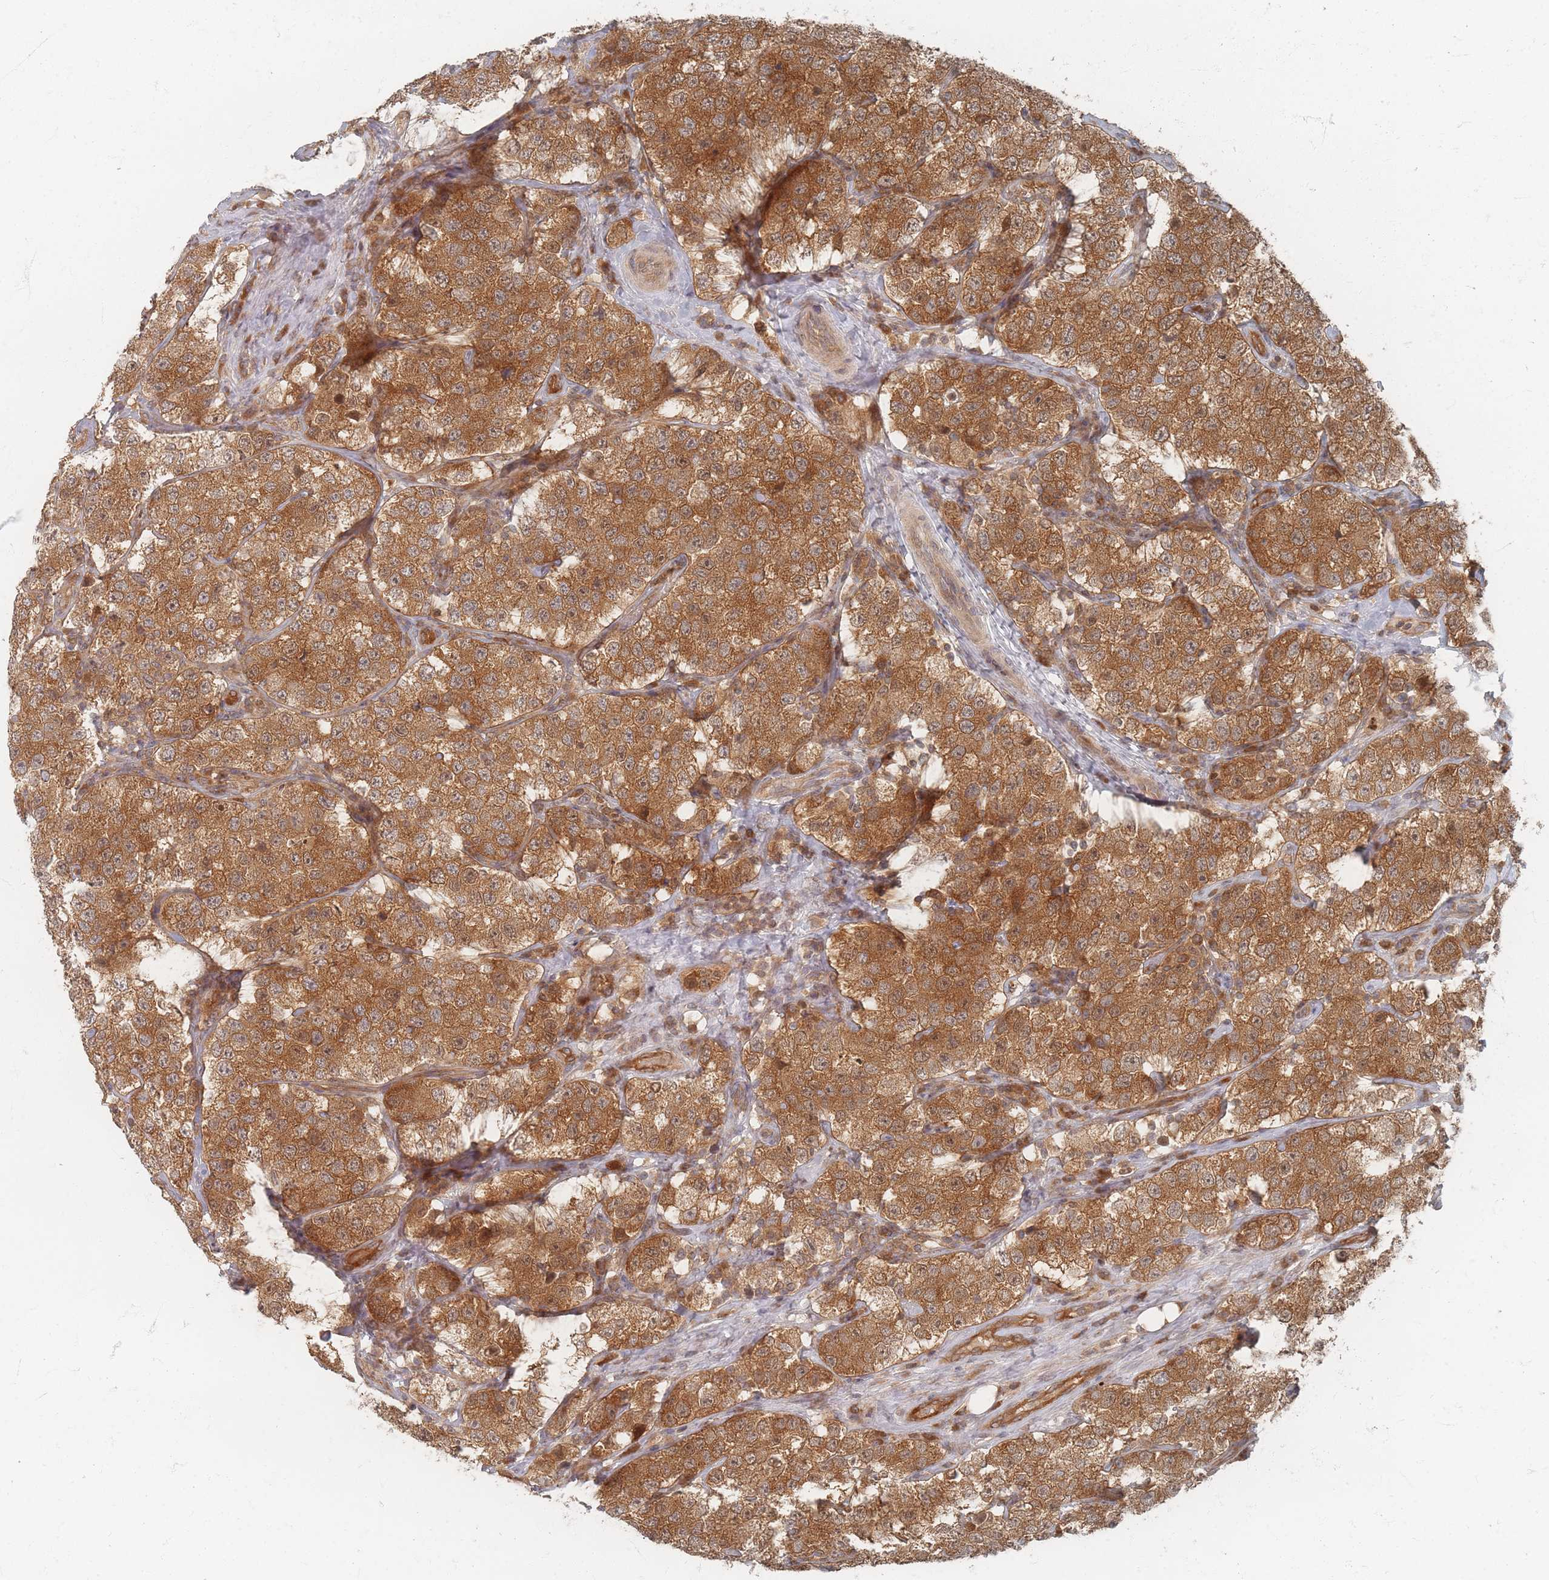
{"staining": {"intensity": "strong", "quantity": ">75%", "location": "cytoplasmic/membranous"}, "tissue": "testis cancer", "cell_type": "Tumor cells", "image_type": "cancer", "snomed": [{"axis": "morphology", "description": "Seminoma, NOS"}, {"axis": "topography", "description": "Testis"}], "caption": "A photomicrograph of testis cancer stained for a protein shows strong cytoplasmic/membranous brown staining in tumor cells.", "gene": "PSMD9", "patient": {"sex": "male", "age": 34}}